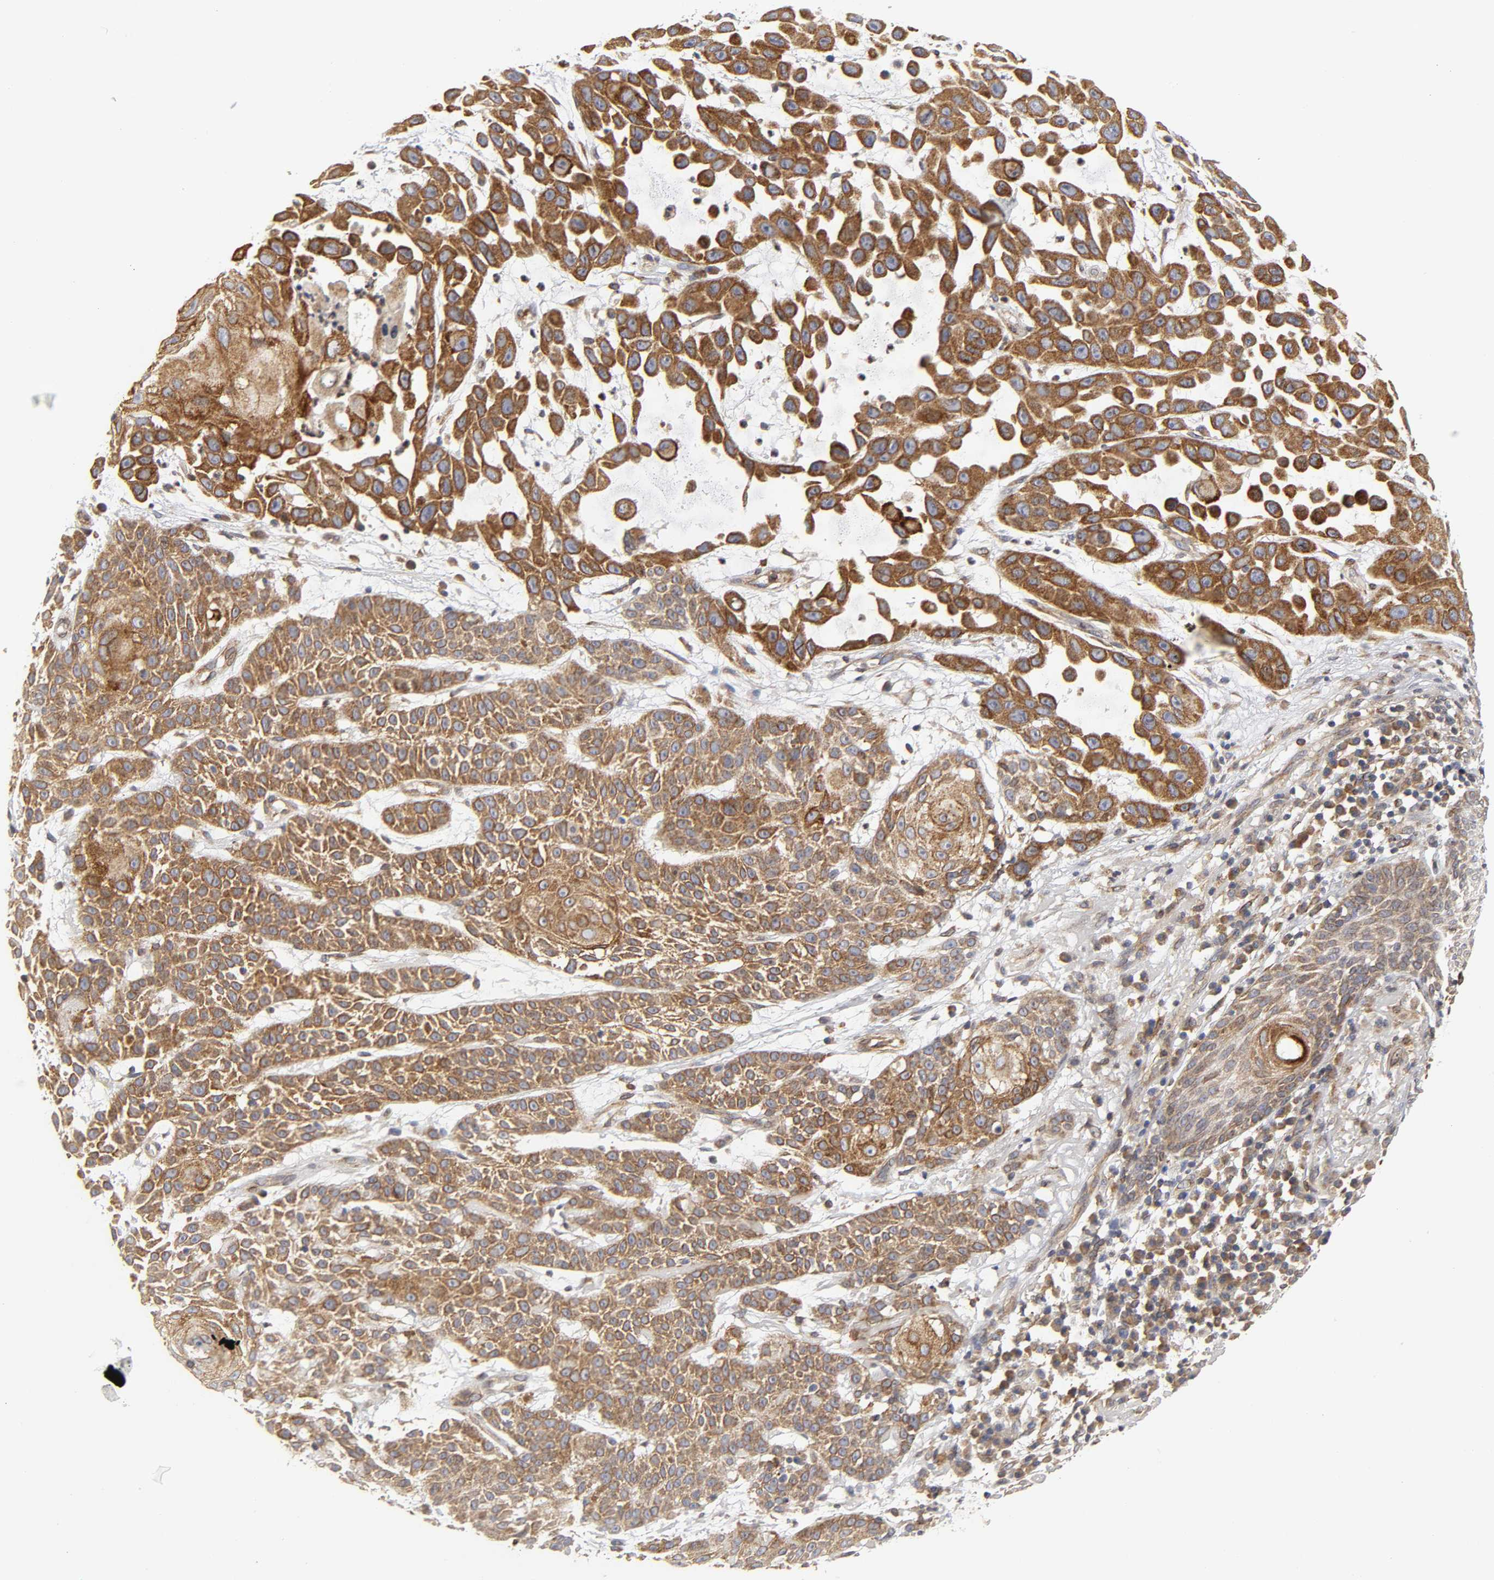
{"staining": {"intensity": "strong", "quantity": ">75%", "location": "cytoplasmic/membranous"}, "tissue": "skin cancer", "cell_type": "Tumor cells", "image_type": "cancer", "snomed": [{"axis": "morphology", "description": "Squamous cell carcinoma, NOS"}, {"axis": "topography", "description": "Skin"}], "caption": "Immunohistochemistry (IHC) (DAB (3,3'-diaminobenzidine)) staining of skin cancer (squamous cell carcinoma) reveals strong cytoplasmic/membranous protein staining in approximately >75% of tumor cells. The protein is stained brown, and the nuclei are stained in blue (DAB IHC with brightfield microscopy, high magnification).", "gene": "POR", "patient": {"sex": "male", "age": 81}}